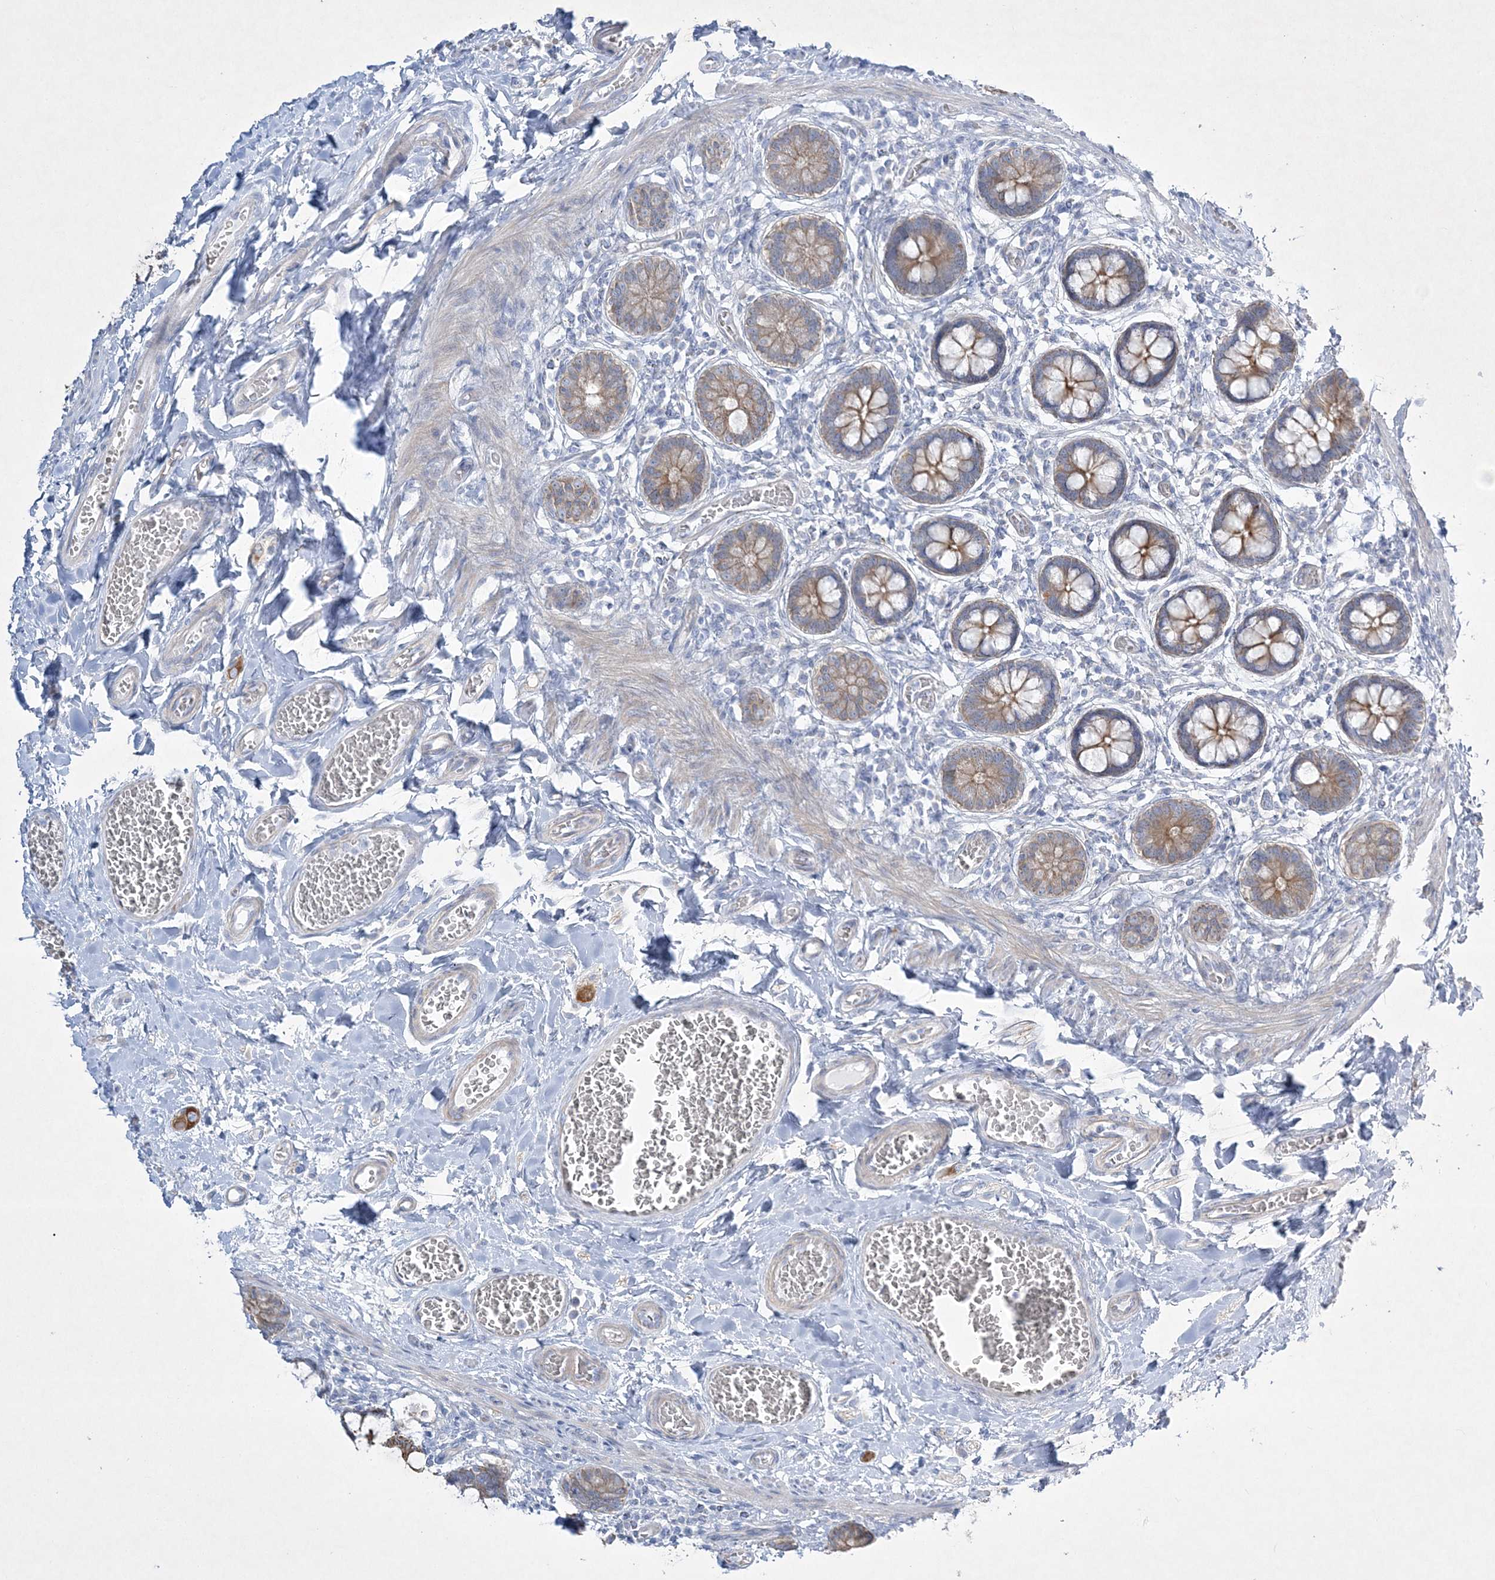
{"staining": {"intensity": "moderate", "quantity": ">75%", "location": "cytoplasmic/membranous"}, "tissue": "small intestine", "cell_type": "Glandular cells", "image_type": "normal", "snomed": [{"axis": "morphology", "description": "Normal tissue, NOS"}, {"axis": "topography", "description": "Small intestine"}], "caption": "Small intestine stained for a protein displays moderate cytoplasmic/membranous positivity in glandular cells. The protein is stained brown, and the nuclei are stained in blue (DAB IHC with brightfield microscopy, high magnification).", "gene": "FARSB", "patient": {"sex": "male", "age": 52}}